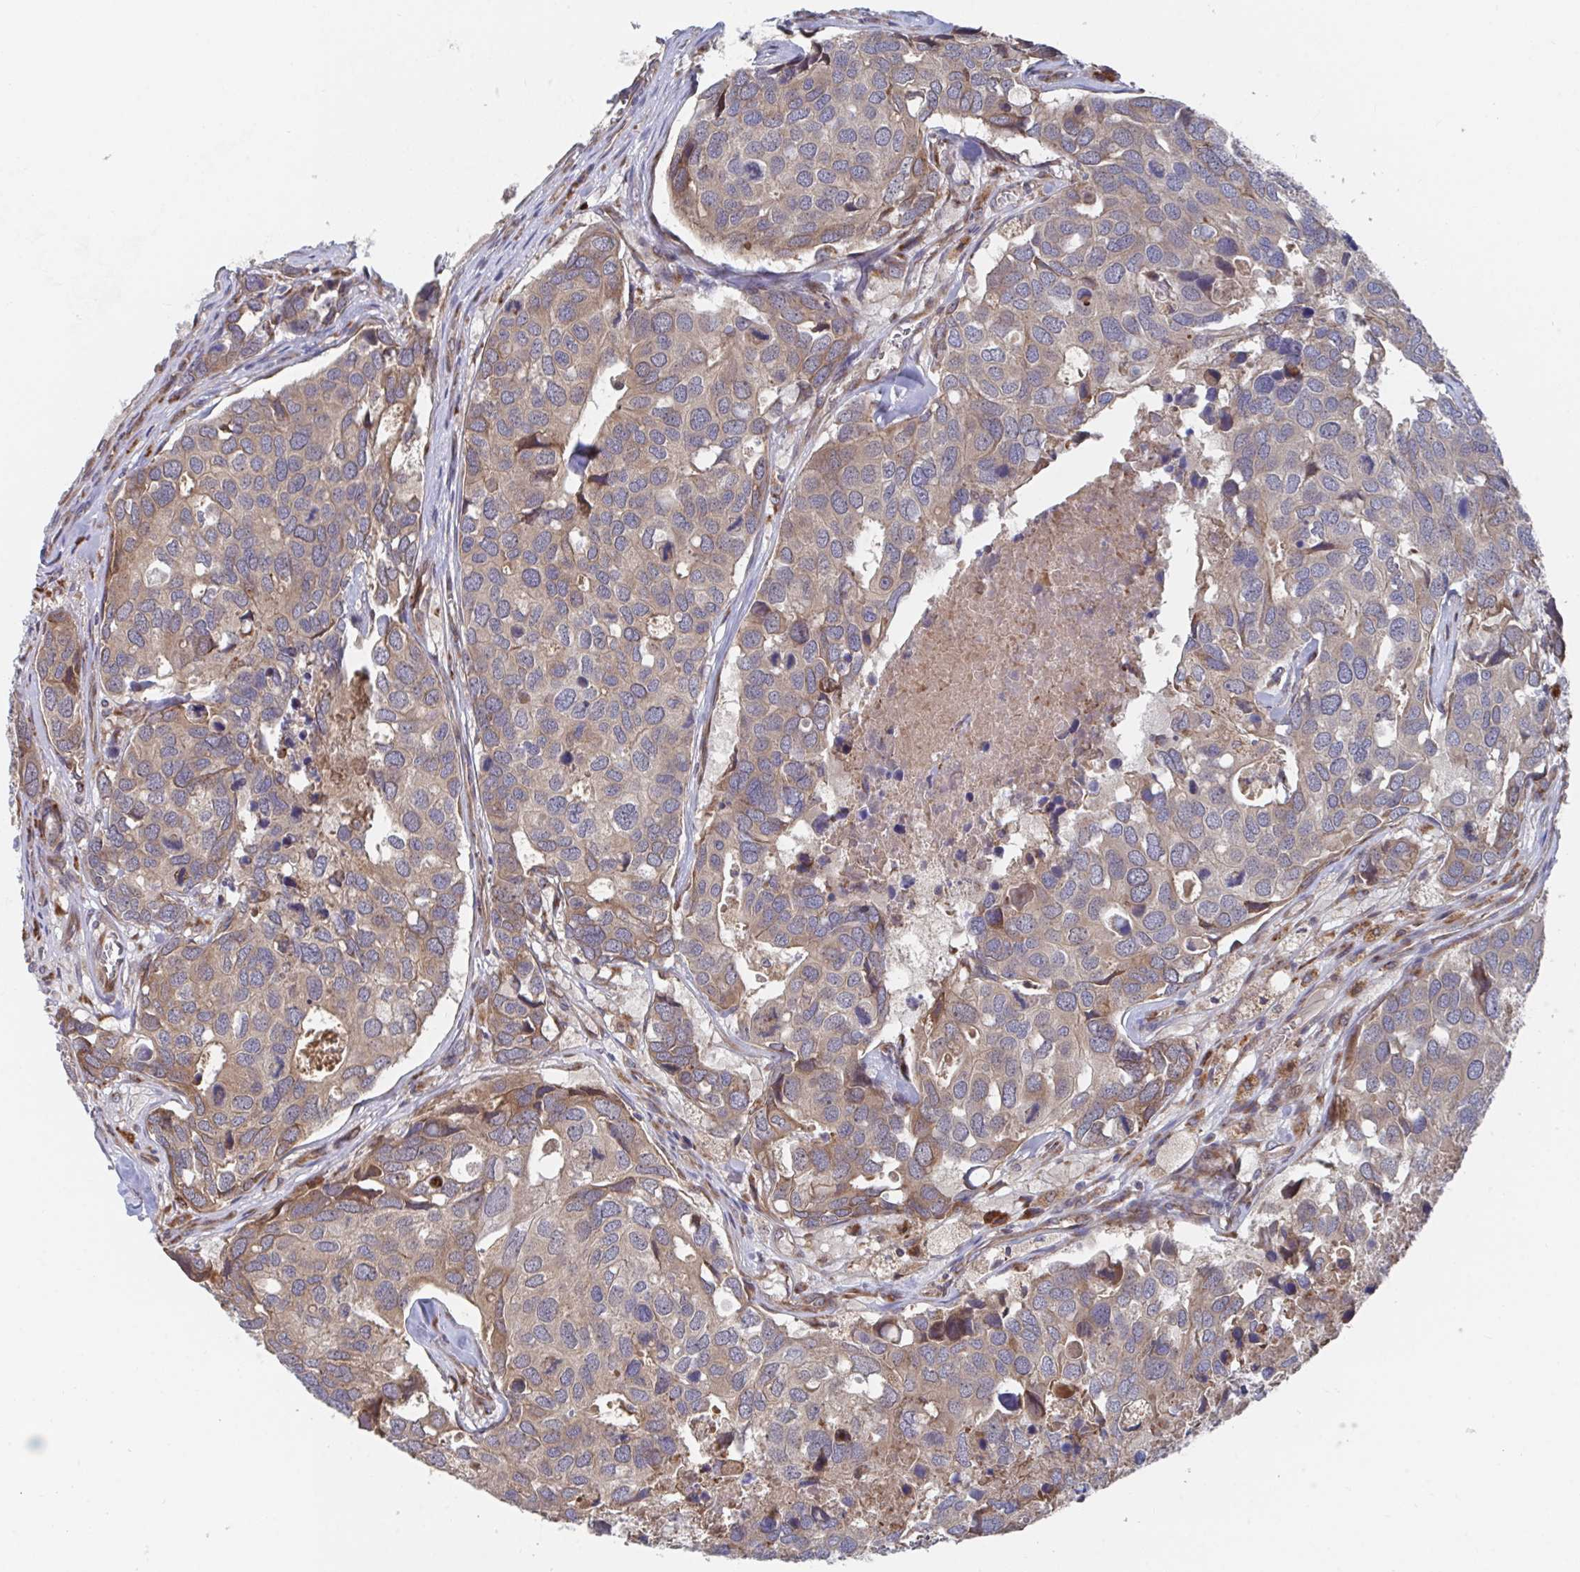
{"staining": {"intensity": "weak", "quantity": "25%-75%", "location": "cytoplasmic/membranous"}, "tissue": "breast cancer", "cell_type": "Tumor cells", "image_type": "cancer", "snomed": [{"axis": "morphology", "description": "Duct carcinoma"}, {"axis": "topography", "description": "Breast"}], "caption": "Intraductal carcinoma (breast) stained for a protein (brown) reveals weak cytoplasmic/membranous positive expression in approximately 25%-75% of tumor cells.", "gene": "FJX1", "patient": {"sex": "female", "age": 83}}